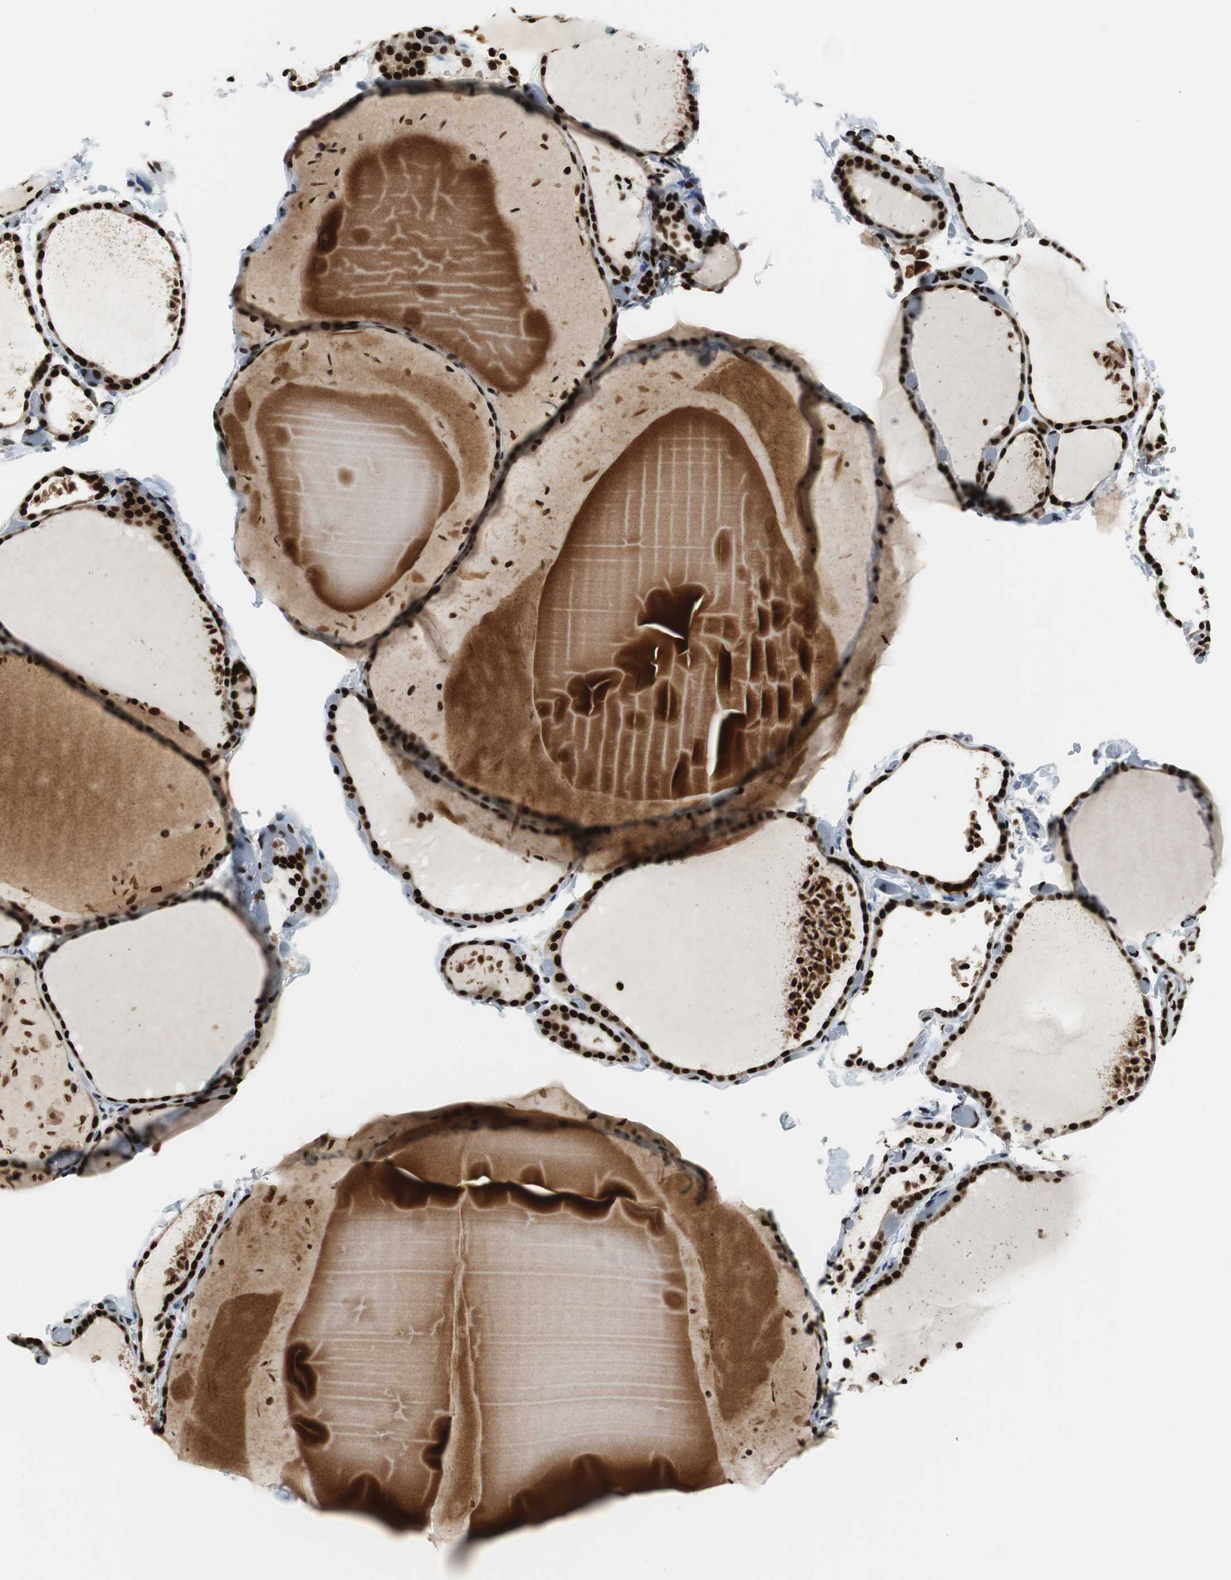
{"staining": {"intensity": "strong", "quantity": ">75%", "location": "nuclear"}, "tissue": "thyroid gland", "cell_type": "Glandular cells", "image_type": "normal", "snomed": [{"axis": "morphology", "description": "Normal tissue, NOS"}, {"axis": "topography", "description": "Thyroid gland"}], "caption": "Immunohistochemistry histopathology image of normal thyroid gland: human thyroid gland stained using IHC exhibits high levels of strong protein expression localized specifically in the nuclear of glandular cells, appearing as a nuclear brown color.", "gene": "HDAC1", "patient": {"sex": "female", "age": 22}}